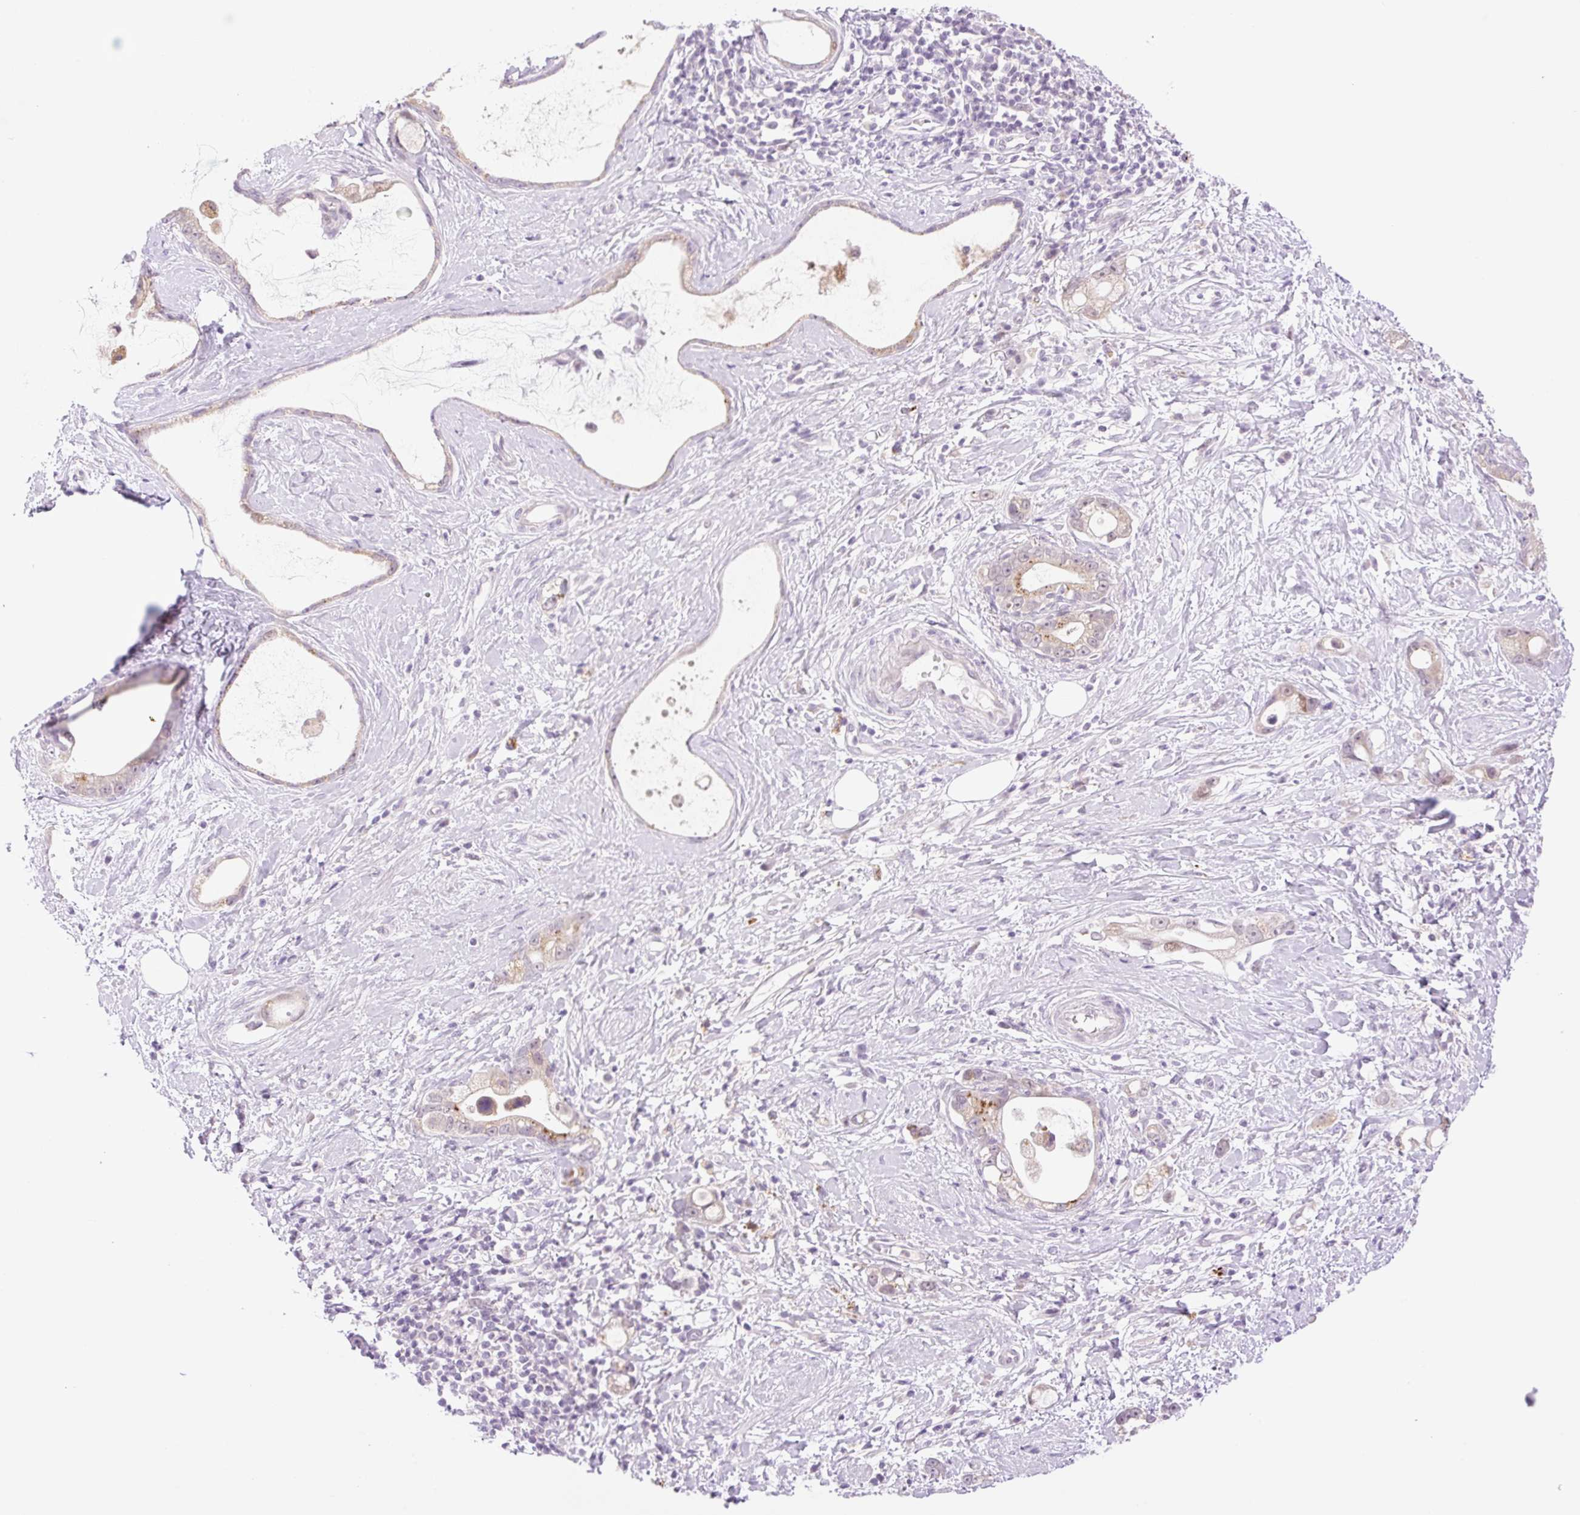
{"staining": {"intensity": "moderate", "quantity": "25%-75%", "location": "cytoplasmic/membranous"}, "tissue": "stomach cancer", "cell_type": "Tumor cells", "image_type": "cancer", "snomed": [{"axis": "morphology", "description": "Adenocarcinoma, NOS"}, {"axis": "topography", "description": "Stomach"}], "caption": "Immunohistochemistry (IHC) histopathology image of human stomach cancer stained for a protein (brown), which reveals medium levels of moderate cytoplasmic/membranous positivity in approximately 25%-75% of tumor cells.", "gene": "SPRYD4", "patient": {"sex": "male", "age": 55}}